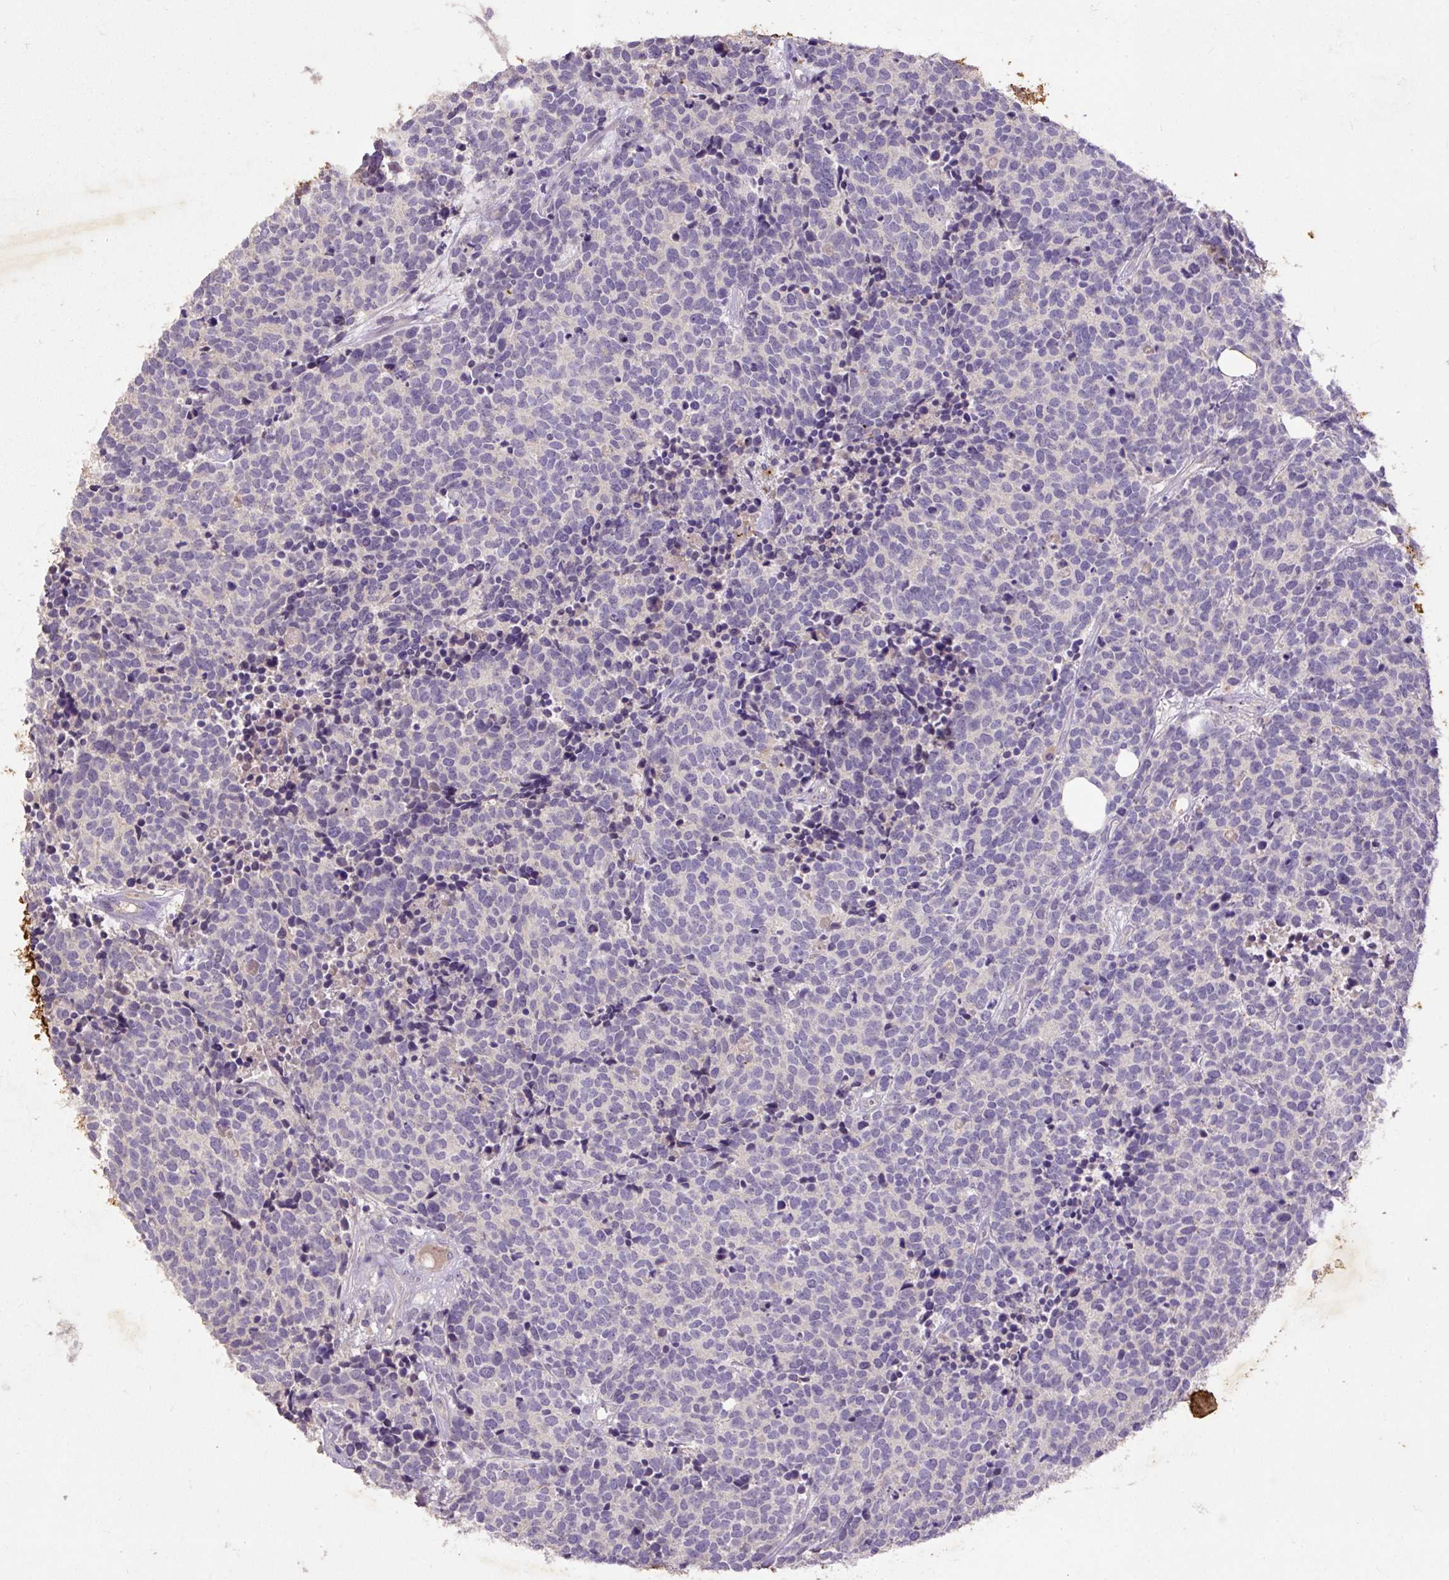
{"staining": {"intensity": "negative", "quantity": "none", "location": "none"}, "tissue": "carcinoid", "cell_type": "Tumor cells", "image_type": "cancer", "snomed": [{"axis": "morphology", "description": "Carcinoid, malignant, NOS"}, {"axis": "topography", "description": "Skin"}], "caption": "A histopathology image of human carcinoid is negative for staining in tumor cells.", "gene": "LRTM2", "patient": {"sex": "female", "age": 79}}